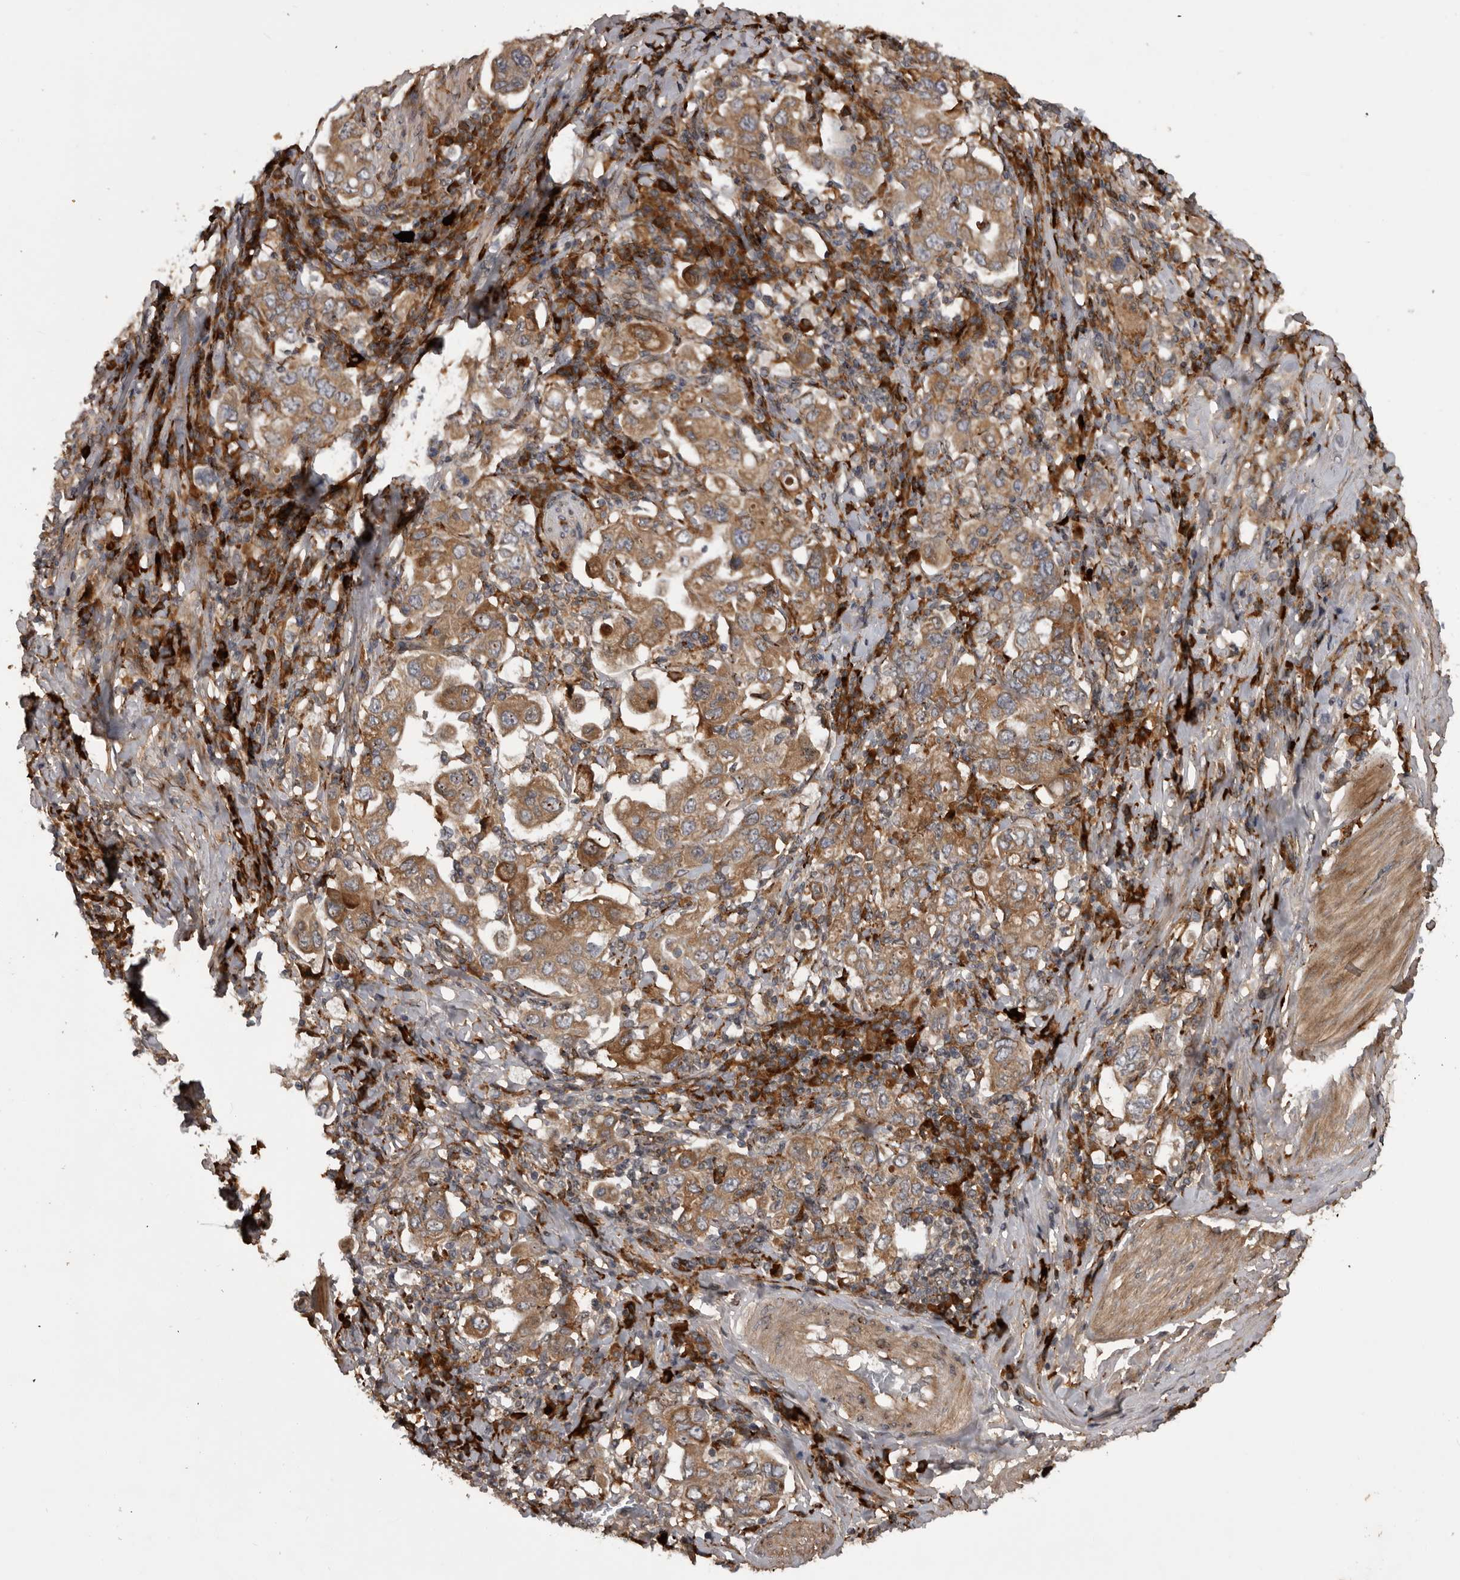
{"staining": {"intensity": "moderate", "quantity": ">75%", "location": "cytoplasmic/membranous"}, "tissue": "stomach cancer", "cell_type": "Tumor cells", "image_type": "cancer", "snomed": [{"axis": "morphology", "description": "Adenocarcinoma, NOS"}, {"axis": "topography", "description": "Stomach, upper"}], "caption": "Immunohistochemical staining of human stomach cancer (adenocarcinoma) reveals moderate cytoplasmic/membranous protein expression in about >75% of tumor cells. (DAB IHC with brightfield microscopy, high magnification).", "gene": "RAB3GAP2", "patient": {"sex": "male", "age": 62}}